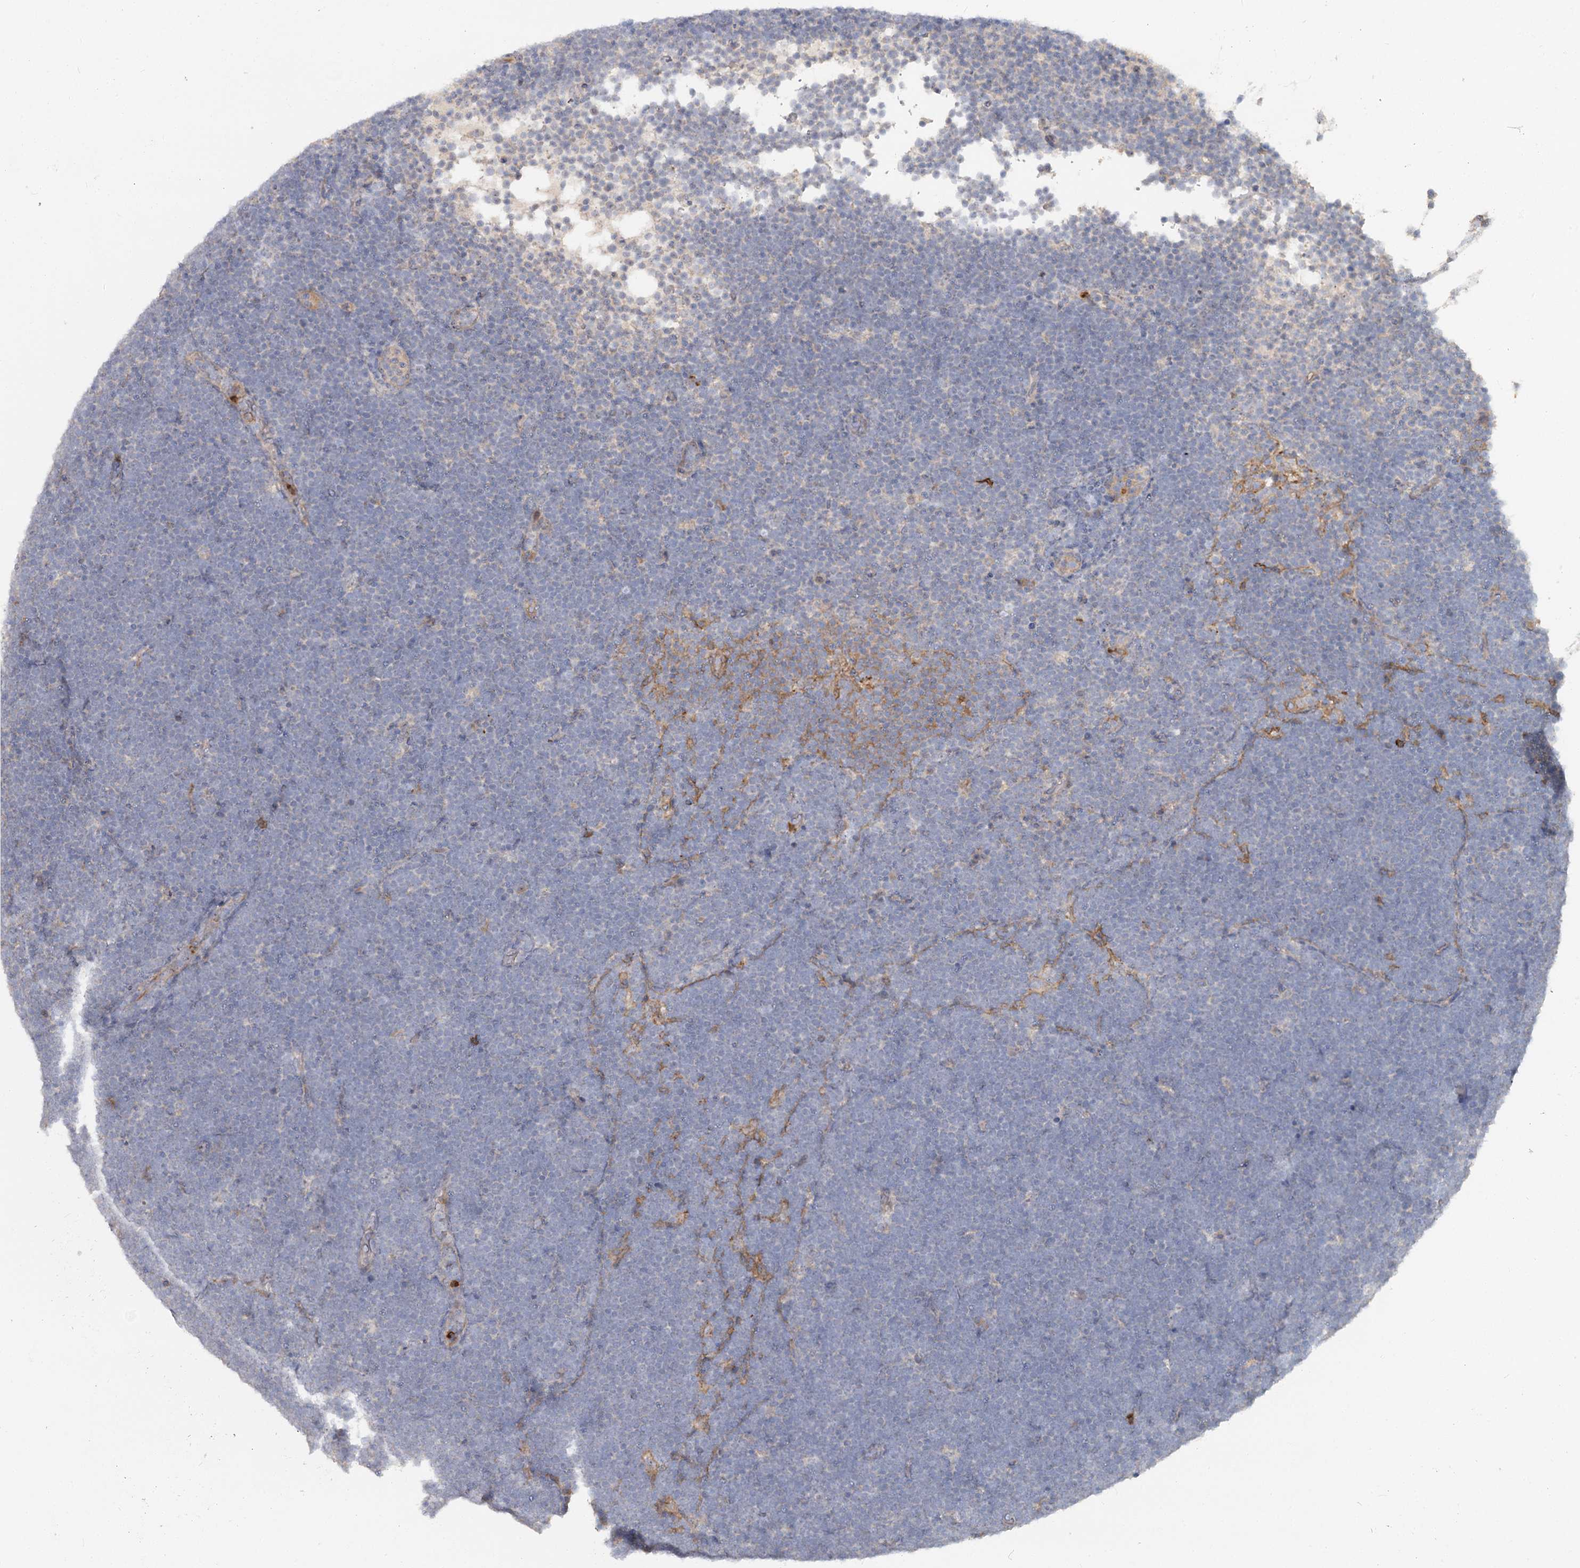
{"staining": {"intensity": "negative", "quantity": "none", "location": "none"}, "tissue": "lymphoma", "cell_type": "Tumor cells", "image_type": "cancer", "snomed": [{"axis": "morphology", "description": "Malignant lymphoma, non-Hodgkin's type, High grade"}, {"axis": "topography", "description": "Lymph node"}], "caption": "Immunohistochemical staining of human lymphoma demonstrates no significant expression in tumor cells. Brightfield microscopy of immunohistochemistry stained with DAB (brown) and hematoxylin (blue), captured at high magnification.", "gene": "ANGPTL5", "patient": {"sex": "male", "age": 13}}